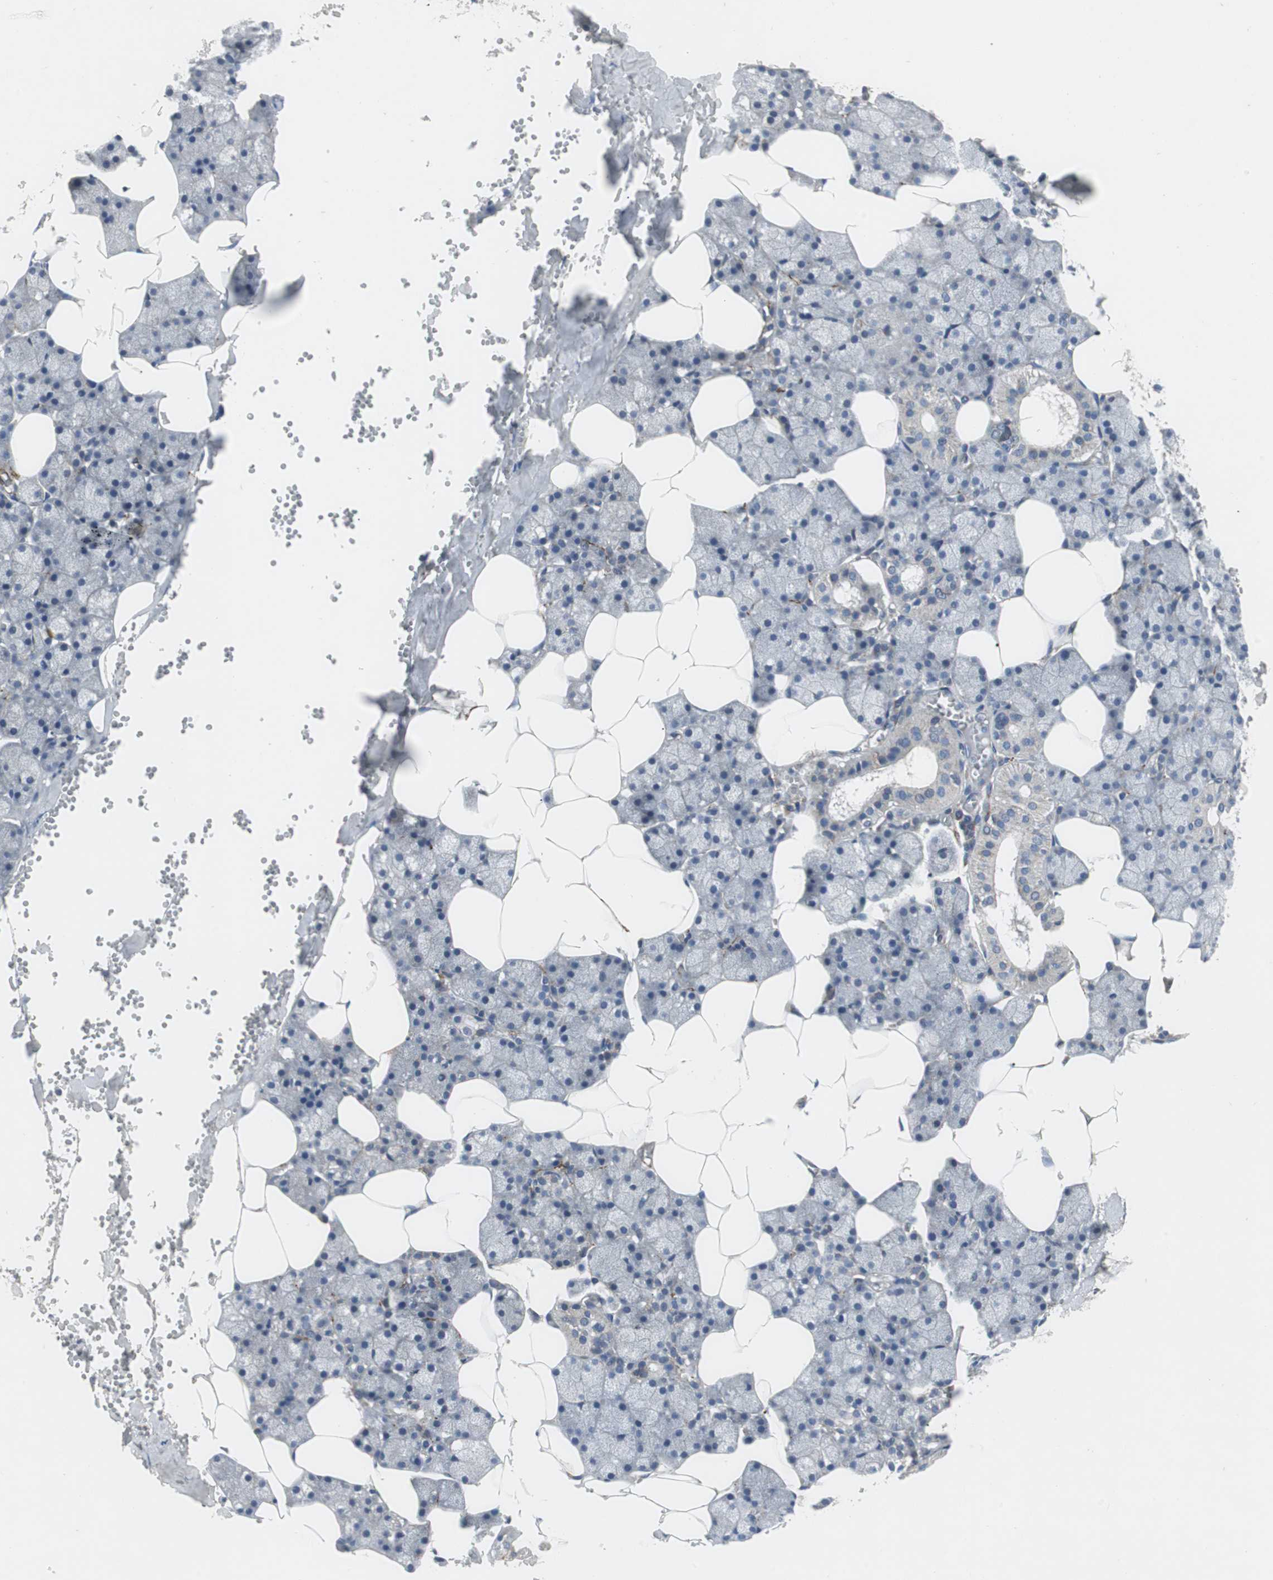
{"staining": {"intensity": "weak", "quantity": "25%-75%", "location": "cytoplasmic/membranous"}, "tissue": "salivary gland", "cell_type": "Glandular cells", "image_type": "normal", "snomed": [{"axis": "morphology", "description": "Normal tissue, NOS"}, {"axis": "topography", "description": "Salivary gland"}], "caption": "Immunohistochemical staining of unremarkable salivary gland demonstrates 25%-75% levels of weak cytoplasmic/membranous protein positivity in about 25%-75% of glandular cells.", "gene": "ISCU", "patient": {"sex": "male", "age": 62}}